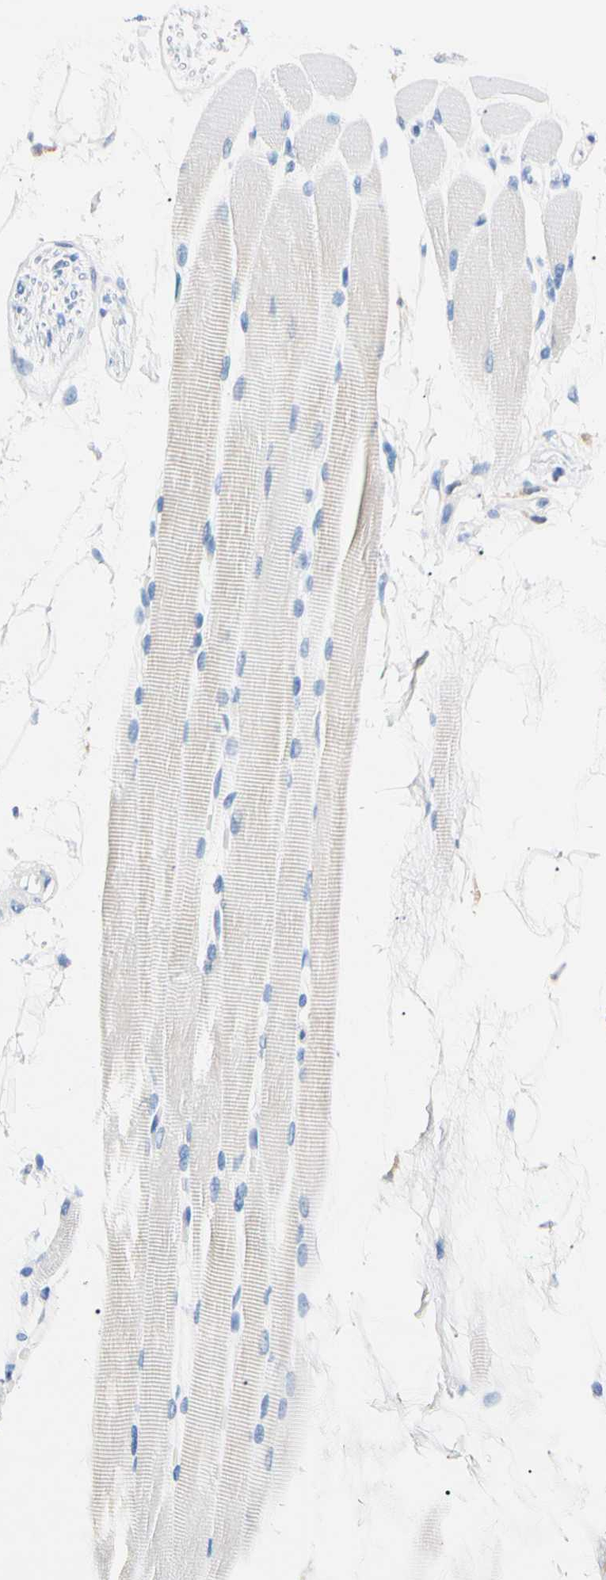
{"staining": {"intensity": "negative", "quantity": "none", "location": "none"}, "tissue": "skeletal muscle", "cell_type": "Myocytes", "image_type": "normal", "snomed": [{"axis": "morphology", "description": "Normal tissue, NOS"}, {"axis": "topography", "description": "Skeletal muscle"}, {"axis": "topography", "description": "Oral tissue"}, {"axis": "topography", "description": "Peripheral nerve tissue"}], "caption": "Skeletal muscle was stained to show a protein in brown. There is no significant positivity in myocytes. (DAB (3,3'-diaminobenzidine) immunohistochemistry, high magnification).", "gene": "NCF4", "patient": {"sex": "female", "age": 84}}